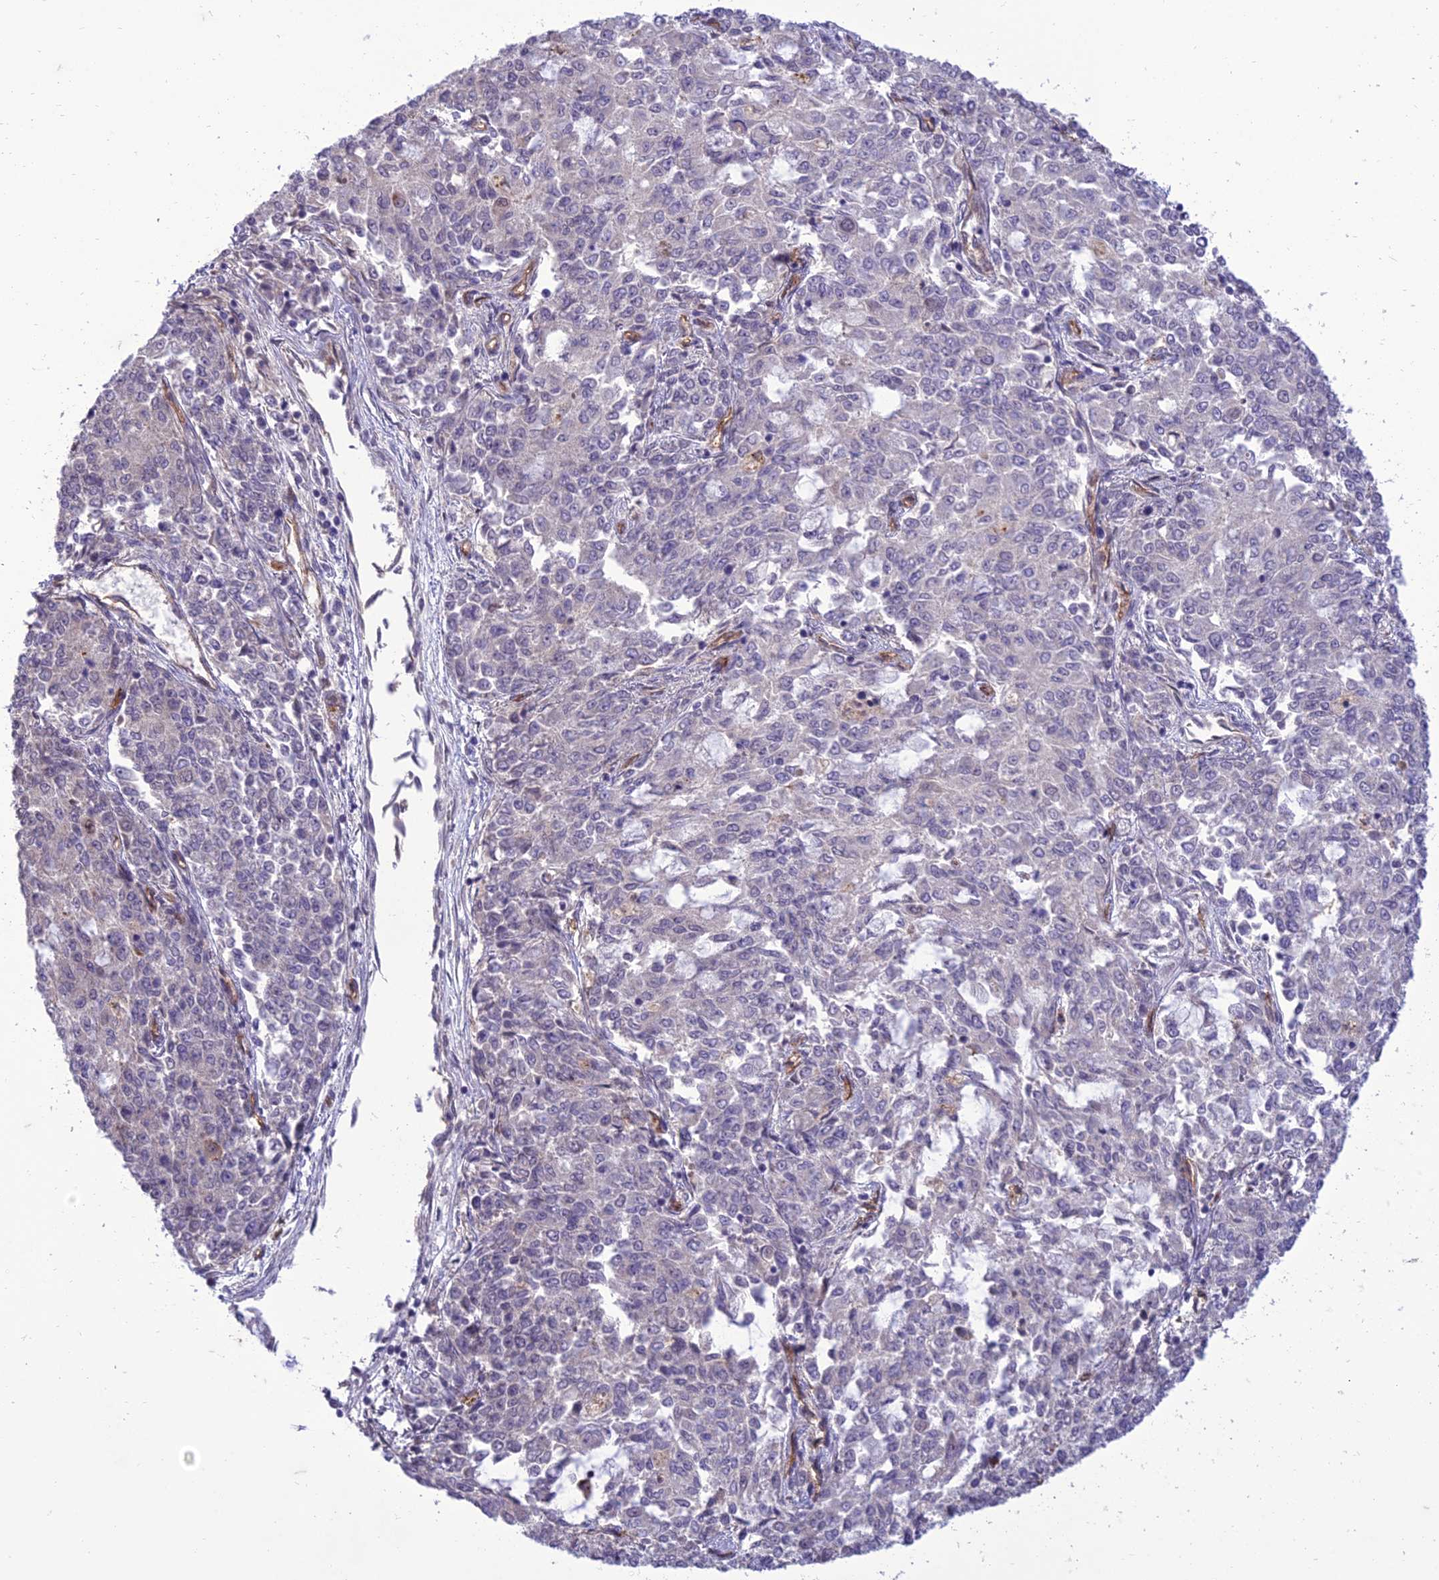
{"staining": {"intensity": "negative", "quantity": "none", "location": "none"}, "tissue": "endometrial cancer", "cell_type": "Tumor cells", "image_type": "cancer", "snomed": [{"axis": "morphology", "description": "Adenocarcinoma, NOS"}, {"axis": "topography", "description": "Endometrium"}], "caption": "Tumor cells show no significant positivity in endometrial cancer (adenocarcinoma).", "gene": "RANBP3", "patient": {"sex": "female", "age": 50}}